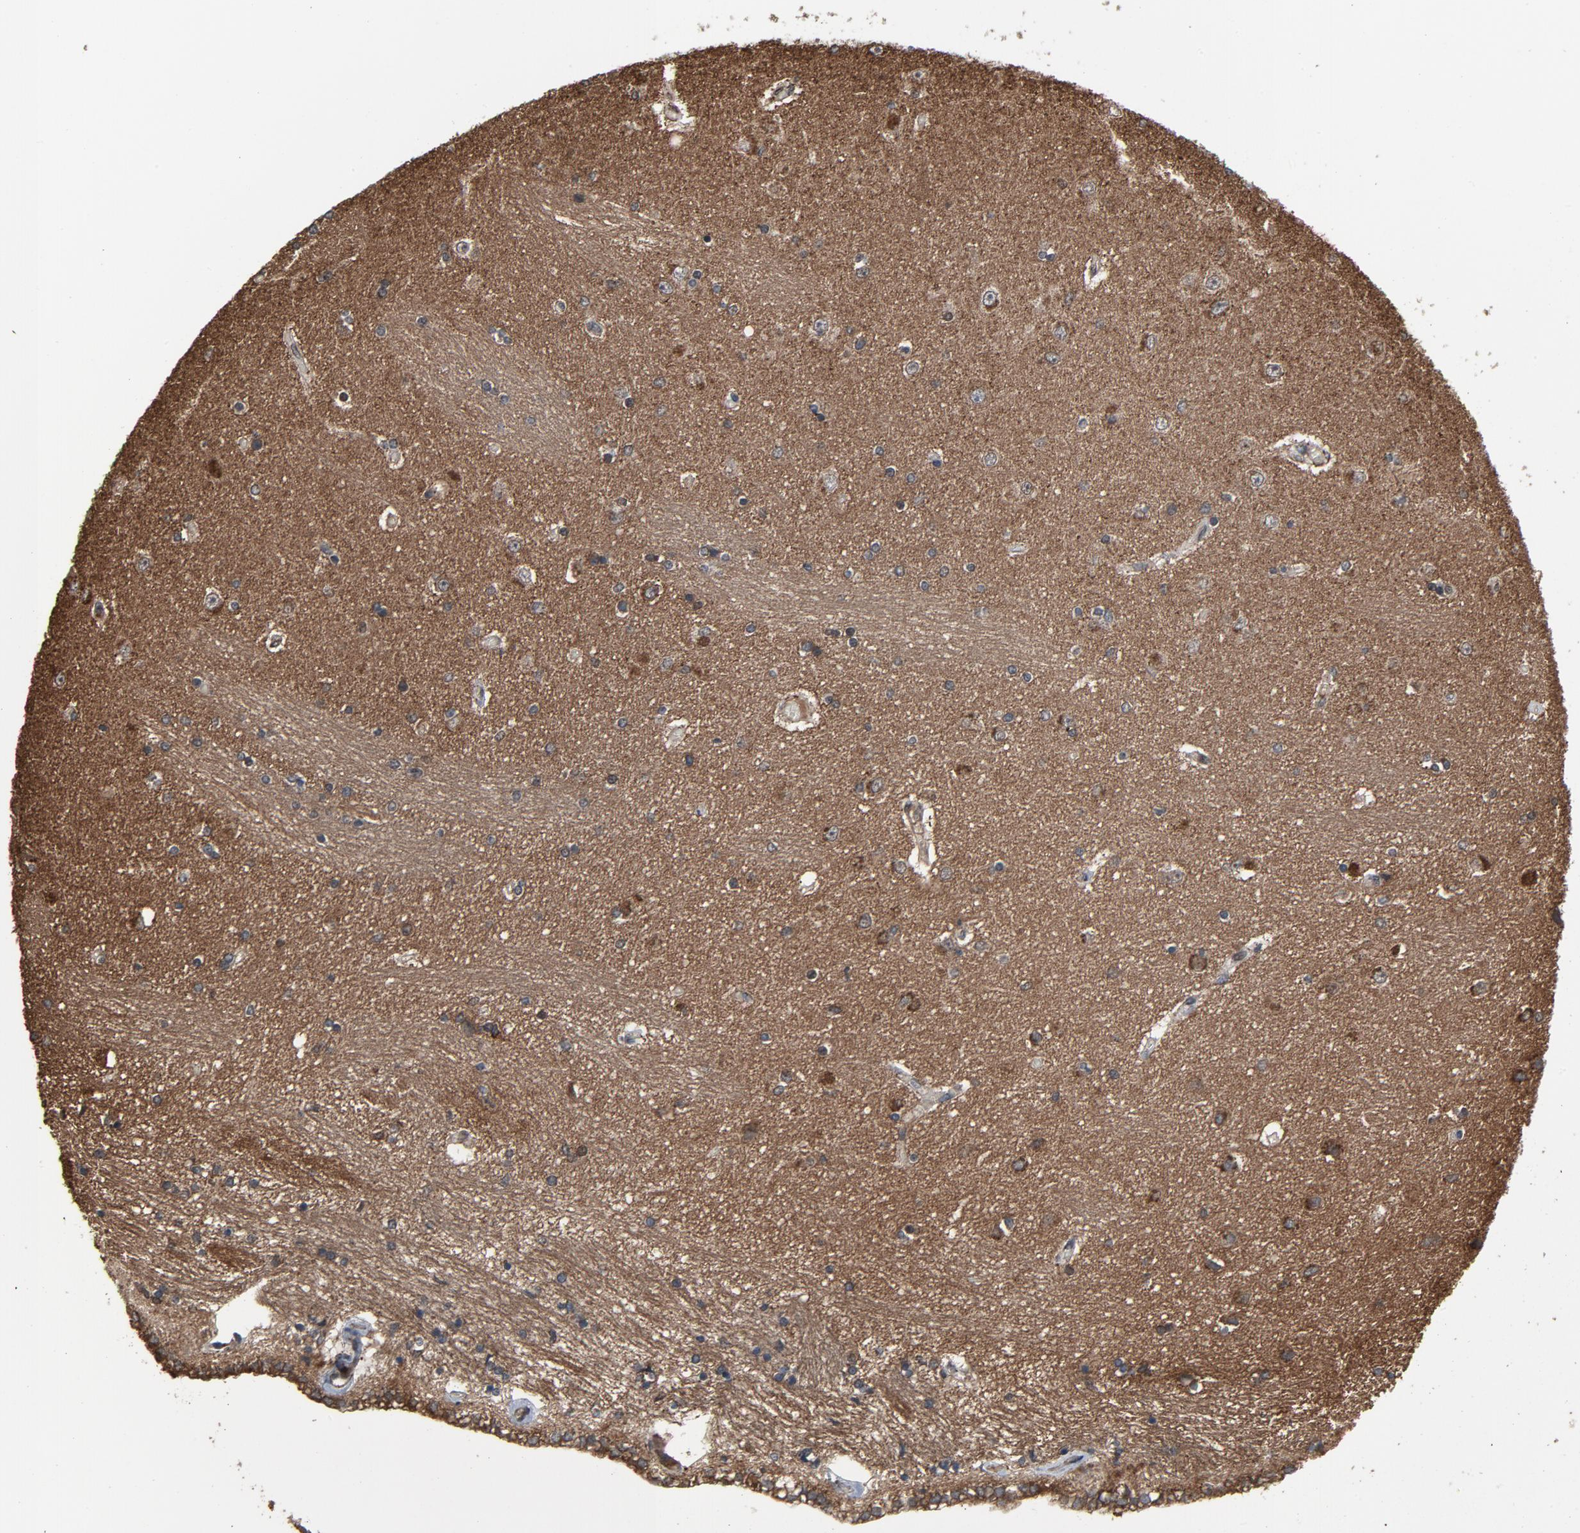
{"staining": {"intensity": "moderate", "quantity": "<25%", "location": "cytoplasmic/membranous,nuclear"}, "tissue": "hippocampus", "cell_type": "Glial cells", "image_type": "normal", "snomed": [{"axis": "morphology", "description": "Normal tissue, NOS"}, {"axis": "topography", "description": "Hippocampus"}], "caption": "Glial cells display moderate cytoplasmic/membranous,nuclear expression in about <25% of cells in unremarkable hippocampus. (DAB (3,3'-diaminobenzidine) IHC with brightfield microscopy, high magnification).", "gene": "PDZD4", "patient": {"sex": "female", "age": 54}}